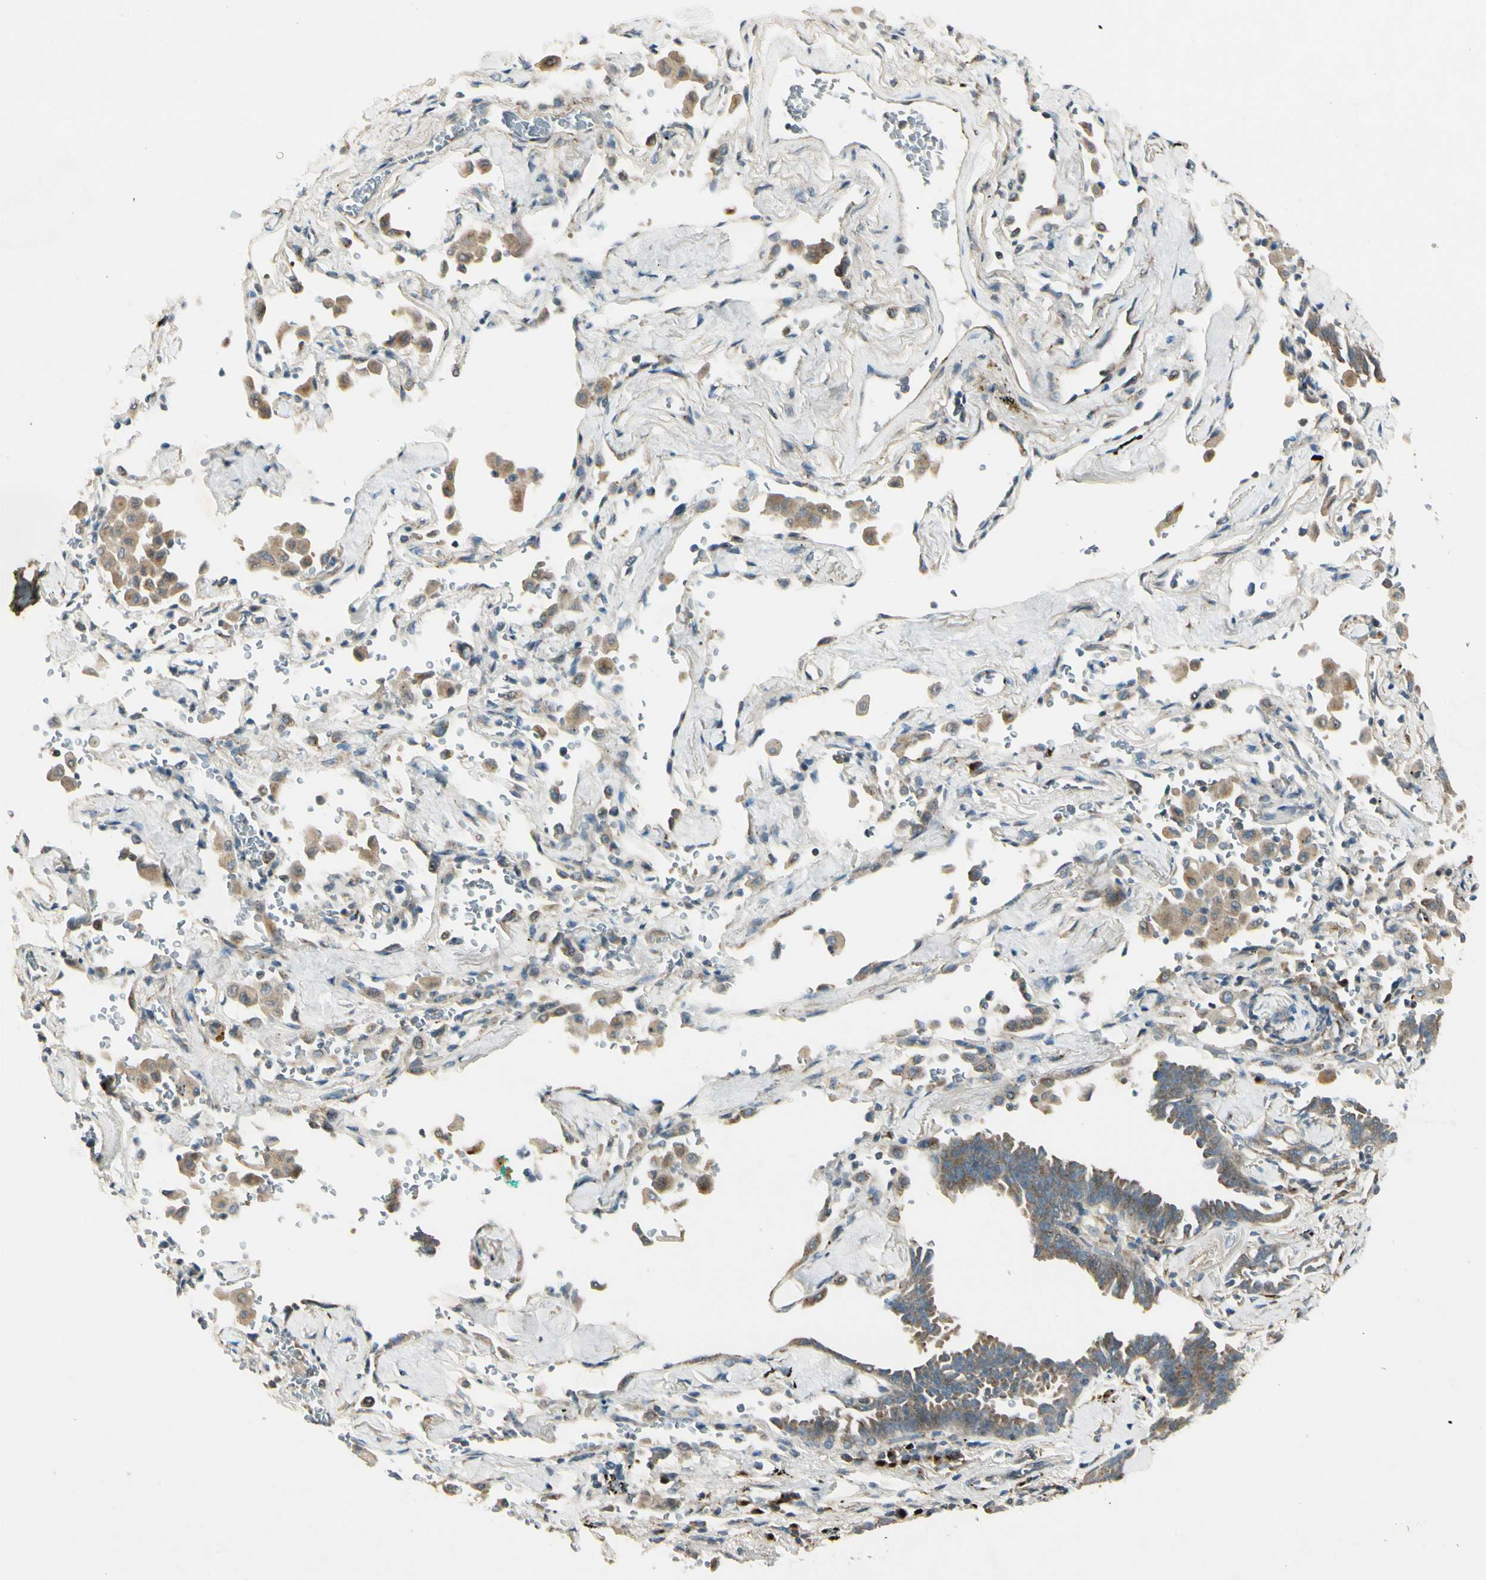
{"staining": {"intensity": "moderate", "quantity": ">75%", "location": "cytoplasmic/membranous"}, "tissue": "lung cancer", "cell_type": "Tumor cells", "image_type": "cancer", "snomed": [{"axis": "morphology", "description": "Adenocarcinoma, NOS"}, {"axis": "topography", "description": "Lung"}], "caption": "IHC of human lung adenocarcinoma shows medium levels of moderate cytoplasmic/membranous positivity in approximately >75% of tumor cells.", "gene": "MANSC1", "patient": {"sex": "female", "age": 64}}